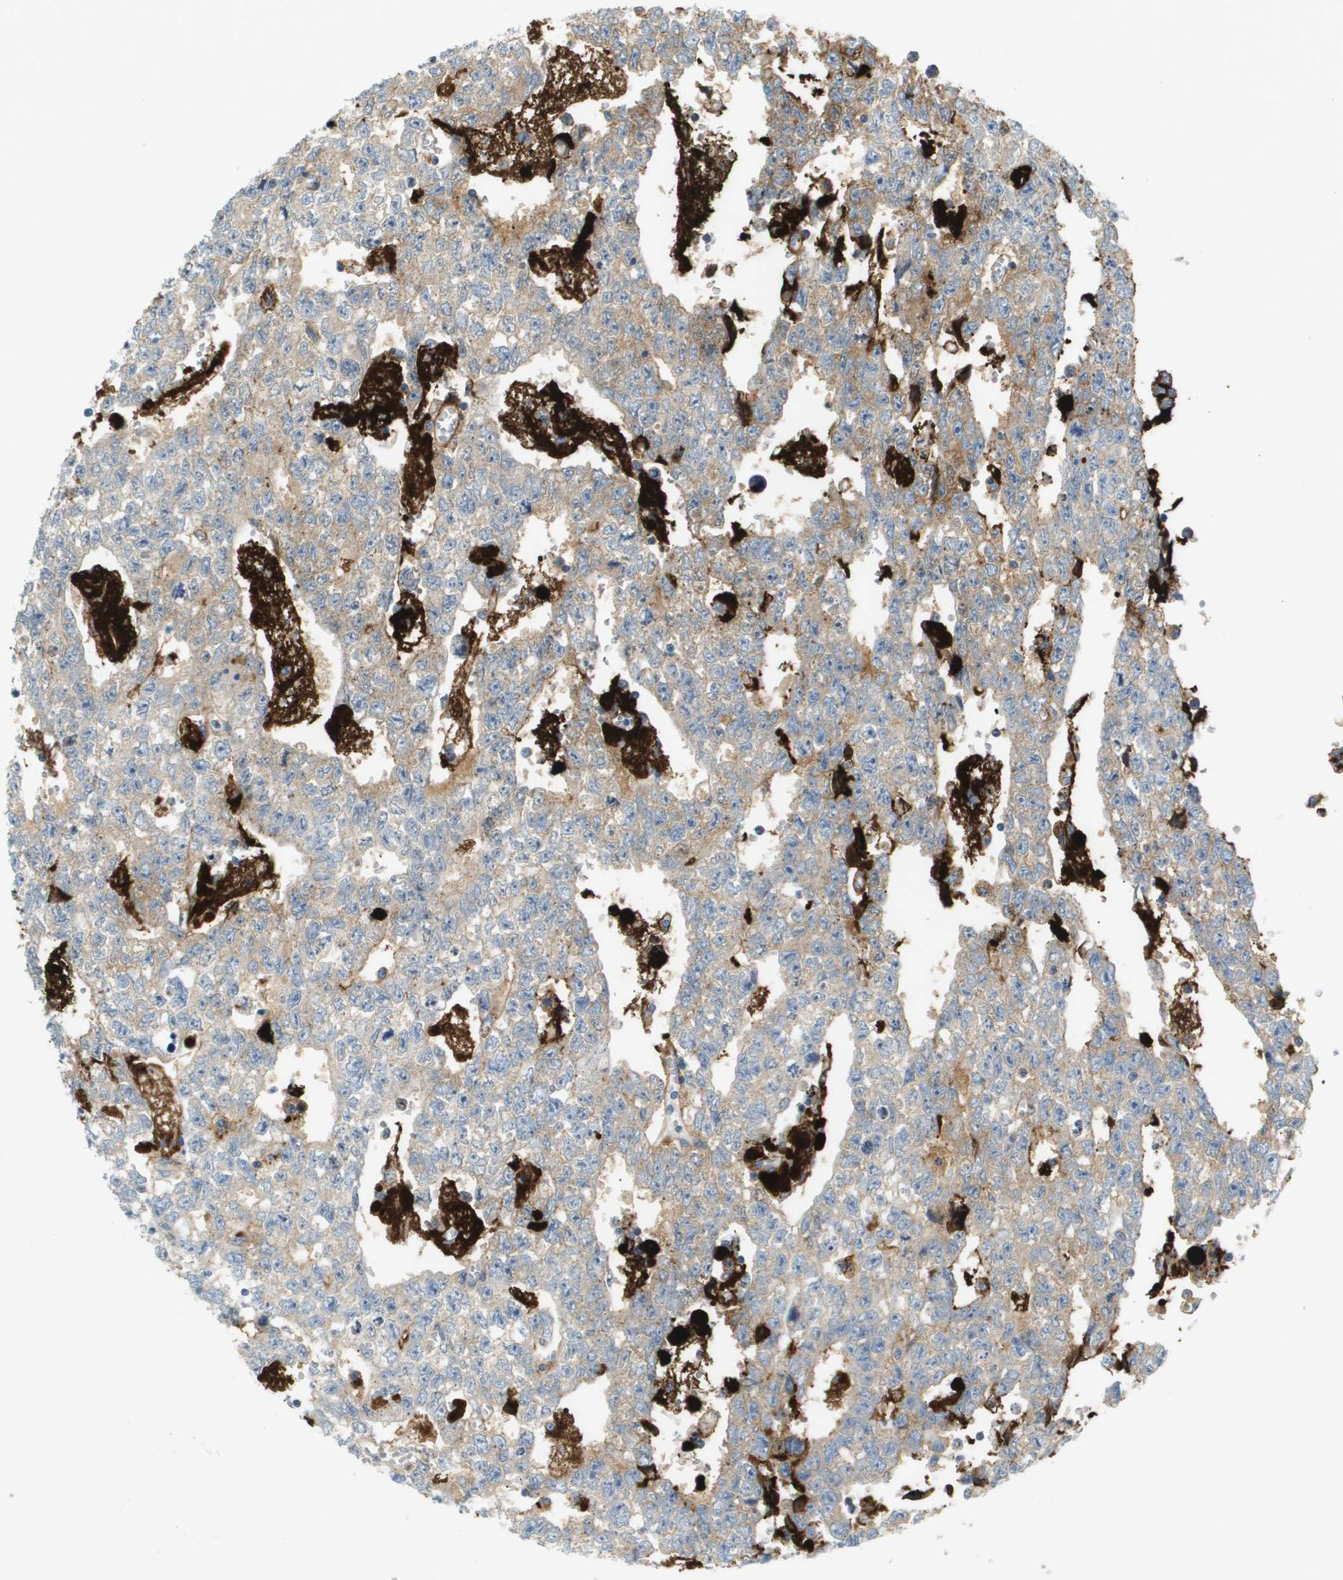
{"staining": {"intensity": "weak", "quantity": "<25%", "location": "cytoplasmic/membranous"}, "tissue": "testis cancer", "cell_type": "Tumor cells", "image_type": "cancer", "snomed": [{"axis": "morphology", "description": "Seminoma, NOS"}, {"axis": "morphology", "description": "Carcinoma, Embryonal, NOS"}, {"axis": "topography", "description": "Testis"}], "caption": "A micrograph of embryonal carcinoma (testis) stained for a protein reveals no brown staining in tumor cells. (Stains: DAB (3,3'-diaminobenzidine) immunohistochemistry with hematoxylin counter stain, Microscopy: brightfield microscopy at high magnification).", "gene": "VTN", "patient": {"sex": "male", "age": 38}}